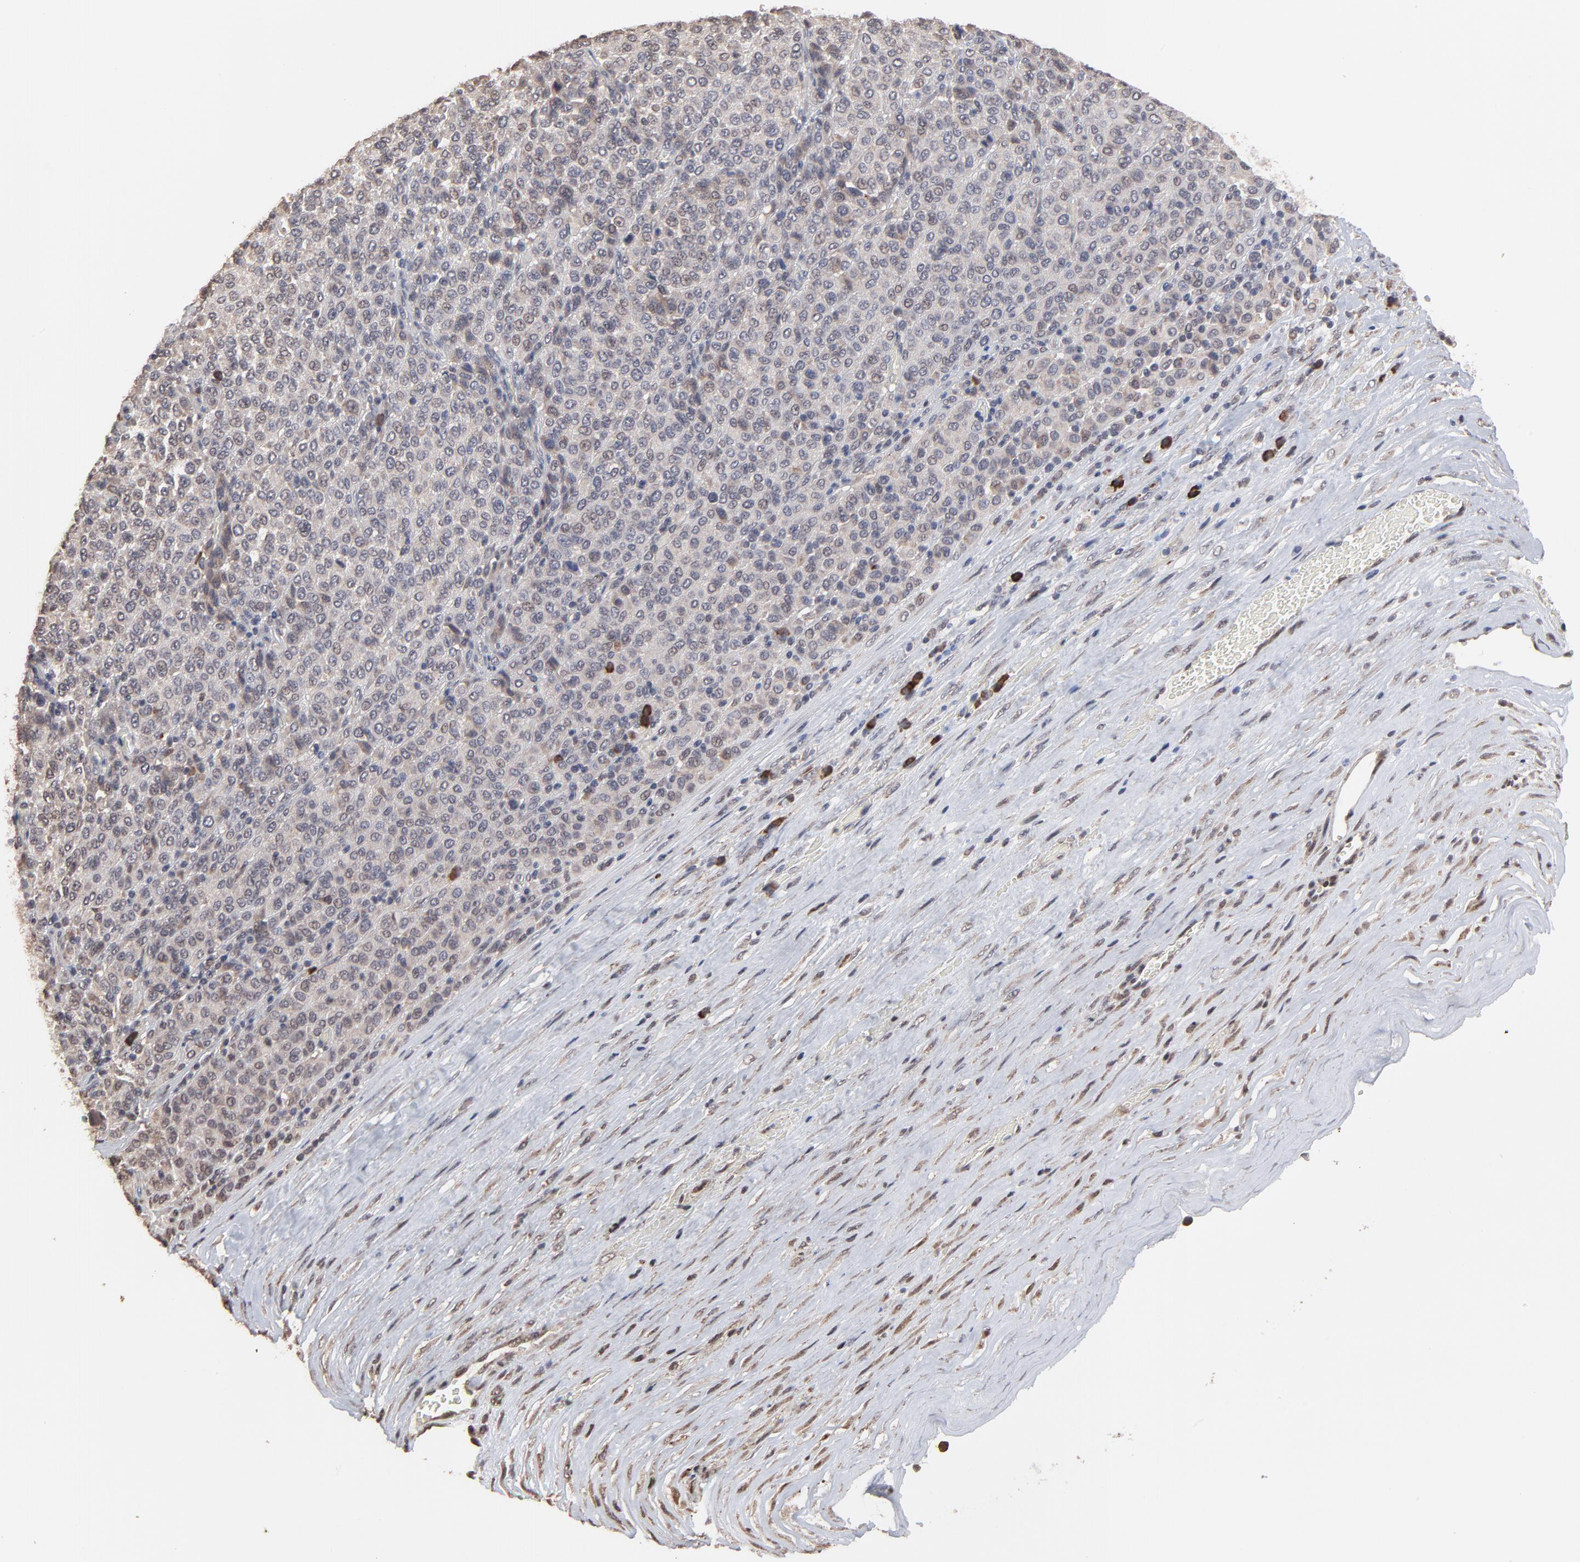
{"staining": {"intensity": "weak", "quantity": "25%-75%", "location": "cytoplasmic/membranous"}, "tissue": "melanoma", "cell_type": "Tumor cells", "image_type": "cancer", "snomed": [{"axis": "morphology", "description": "Malignant melanoma, Metastatic site"}, {"axis": "topography", "description": "Pancreas"}], "caption": "Melanoma stained with a protein marker displays weak staining in tumor cells.", "gene": "CHM", "patient": {"sex": "female", "age": 30}}